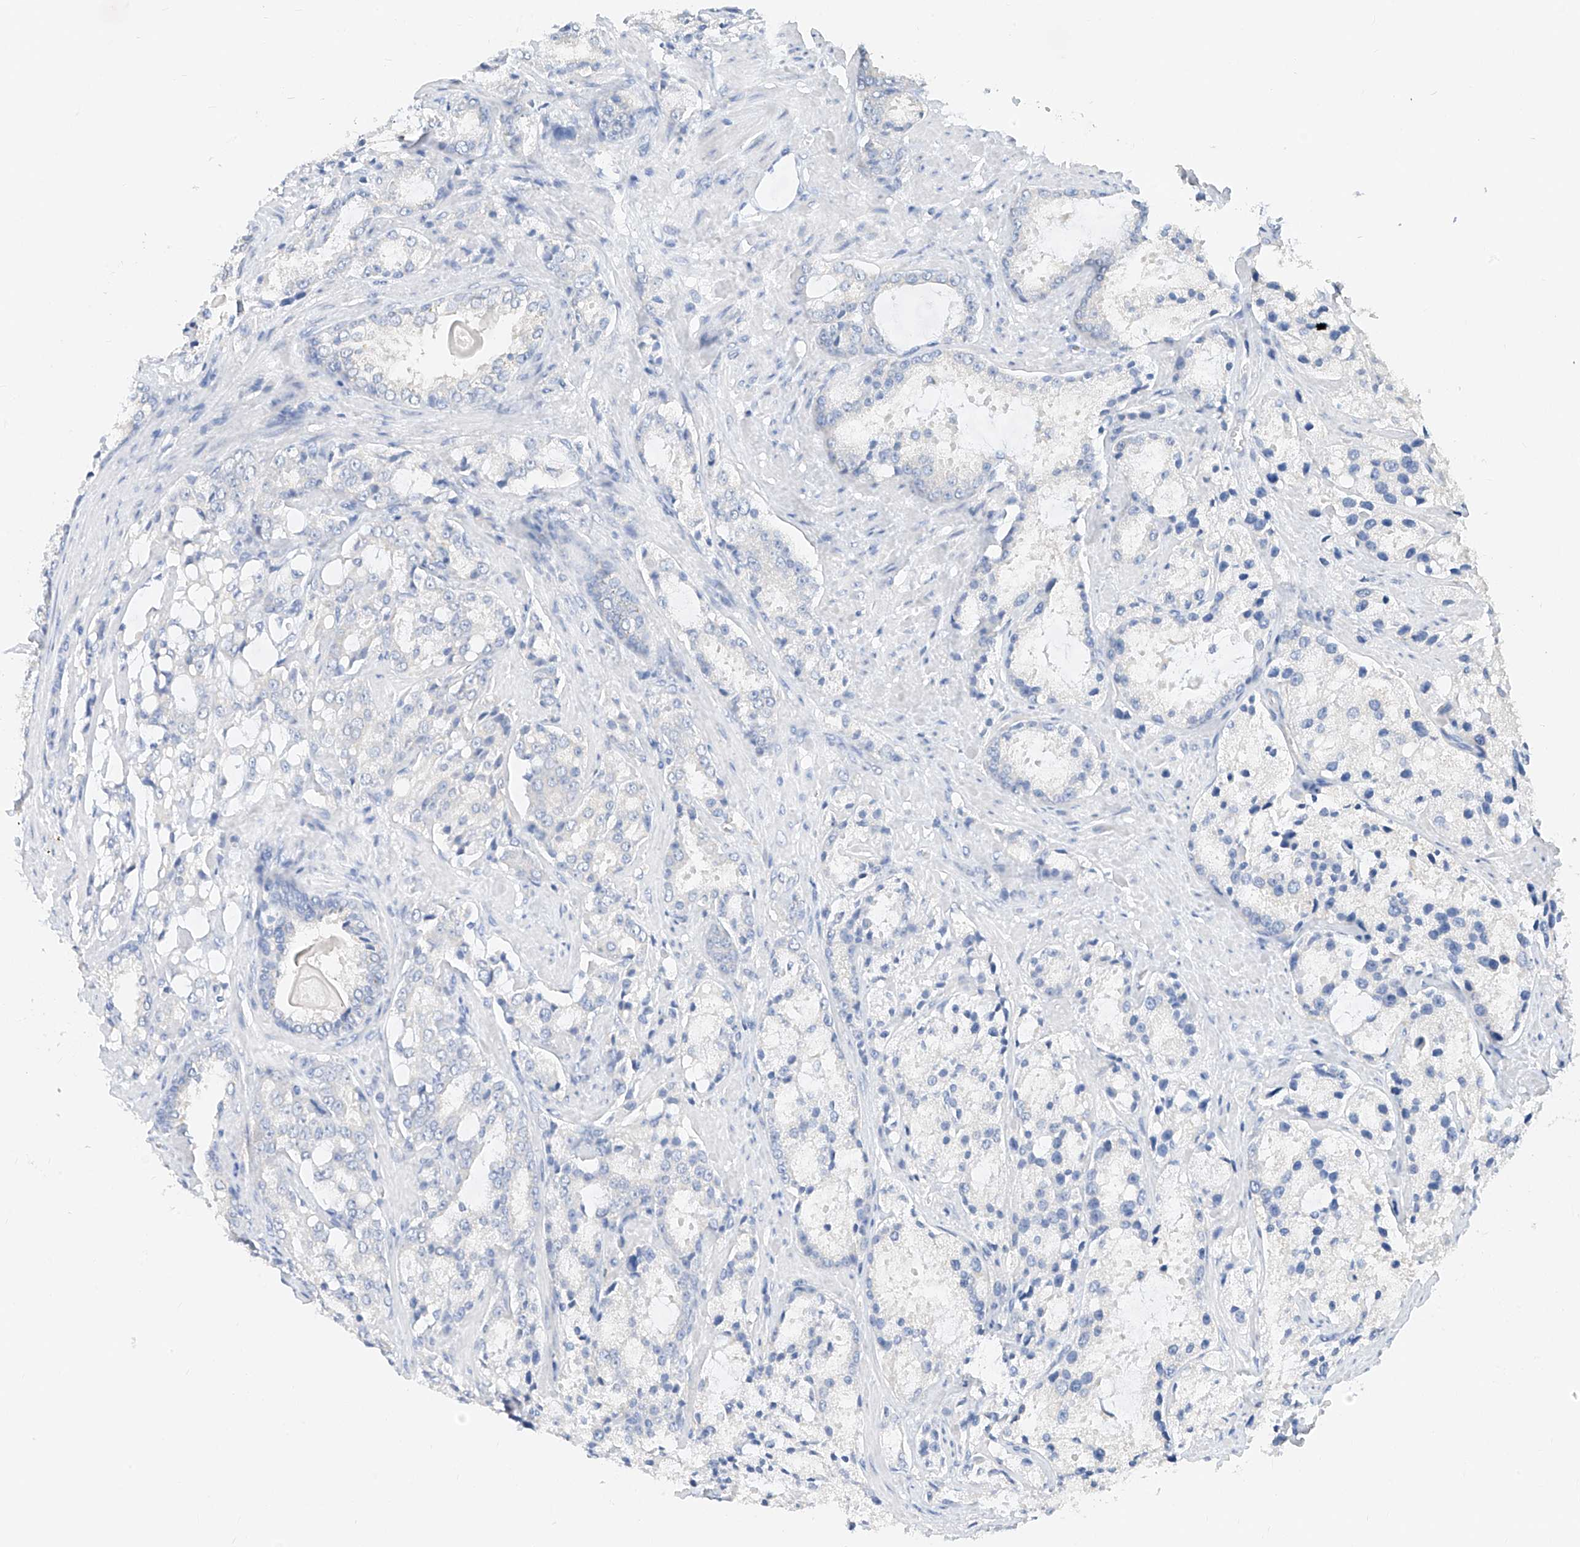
{"staining": {"intensity": "negative", "quantity": "none", "location": "none"}, "tissue": "prostate cancer", "cell_type": "Tumor cells", "image_type": "cancer", "snomed": [{"axis": "morphology", "description": "Adenocarcinoma, High grade"}, {"axis": "topography", "description": "Prostate"}], "caption": "Immunohistochemical staining of human prostate cancer reveals no significant positivity in tumor cells. (DAB IHC, high magnification).", "gene": "ZZEF1", "patient": {"sex": "male", "age": 66}}